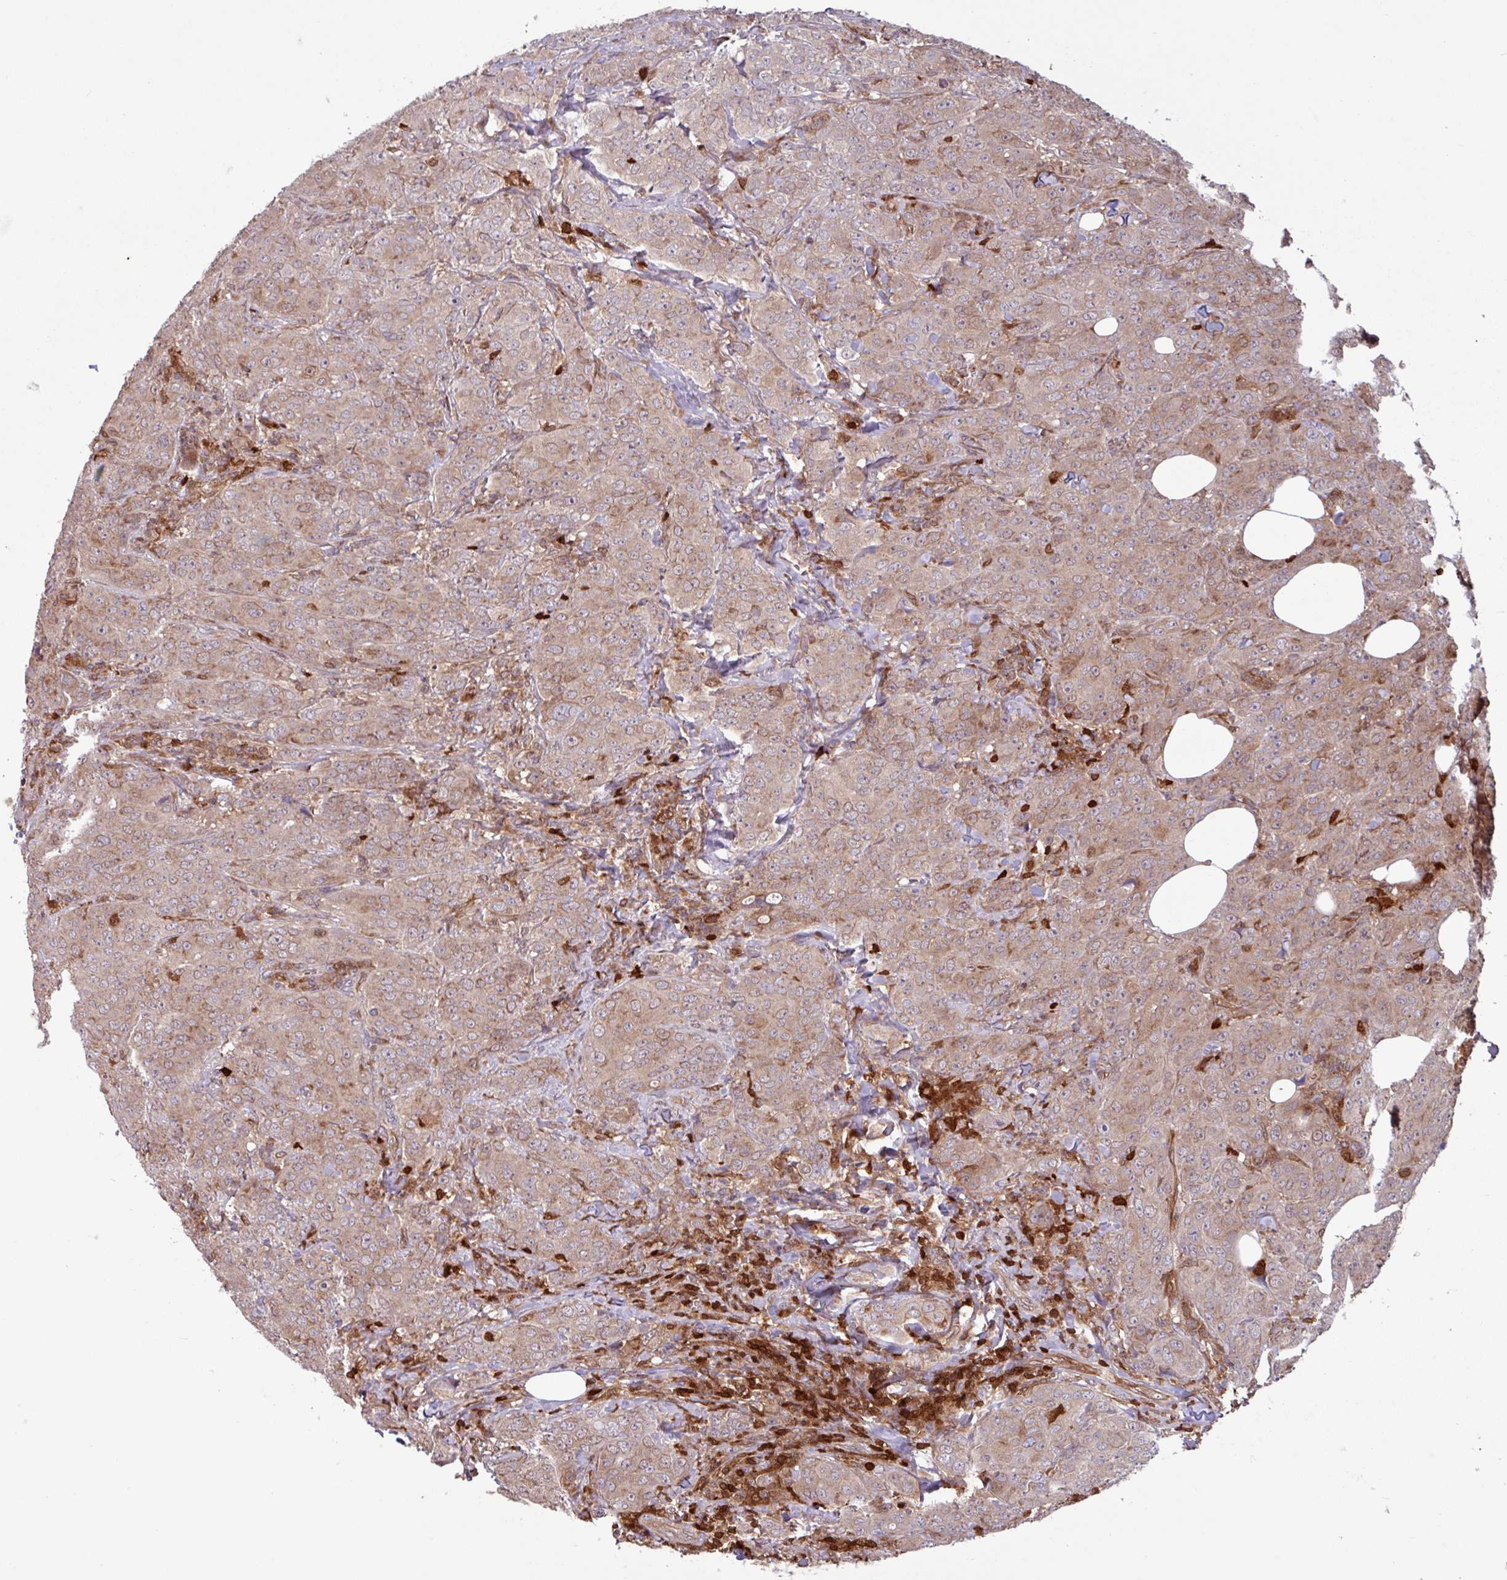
{"staining": {"intensity": "moderate", "quantity": ">75%", "location": "cytoplasmic/membranous,nuclear"}, "tissue": "breast cancer", "cell_type": "Tumor cells", "image_type": "cancer", "snomed": [{"axis": "morphology", "description": "Duct carcinoma"}, {"axis": "topography", "description": "Breast"}], "caption": "IHC (DAB) staining of breast cancer displays moderate cytoplasmic/membranous and nuclear protein expression in about >75% of tumor cells.", "gene": "SEC61G", "patient": {"sex": "female", "age": 43}}